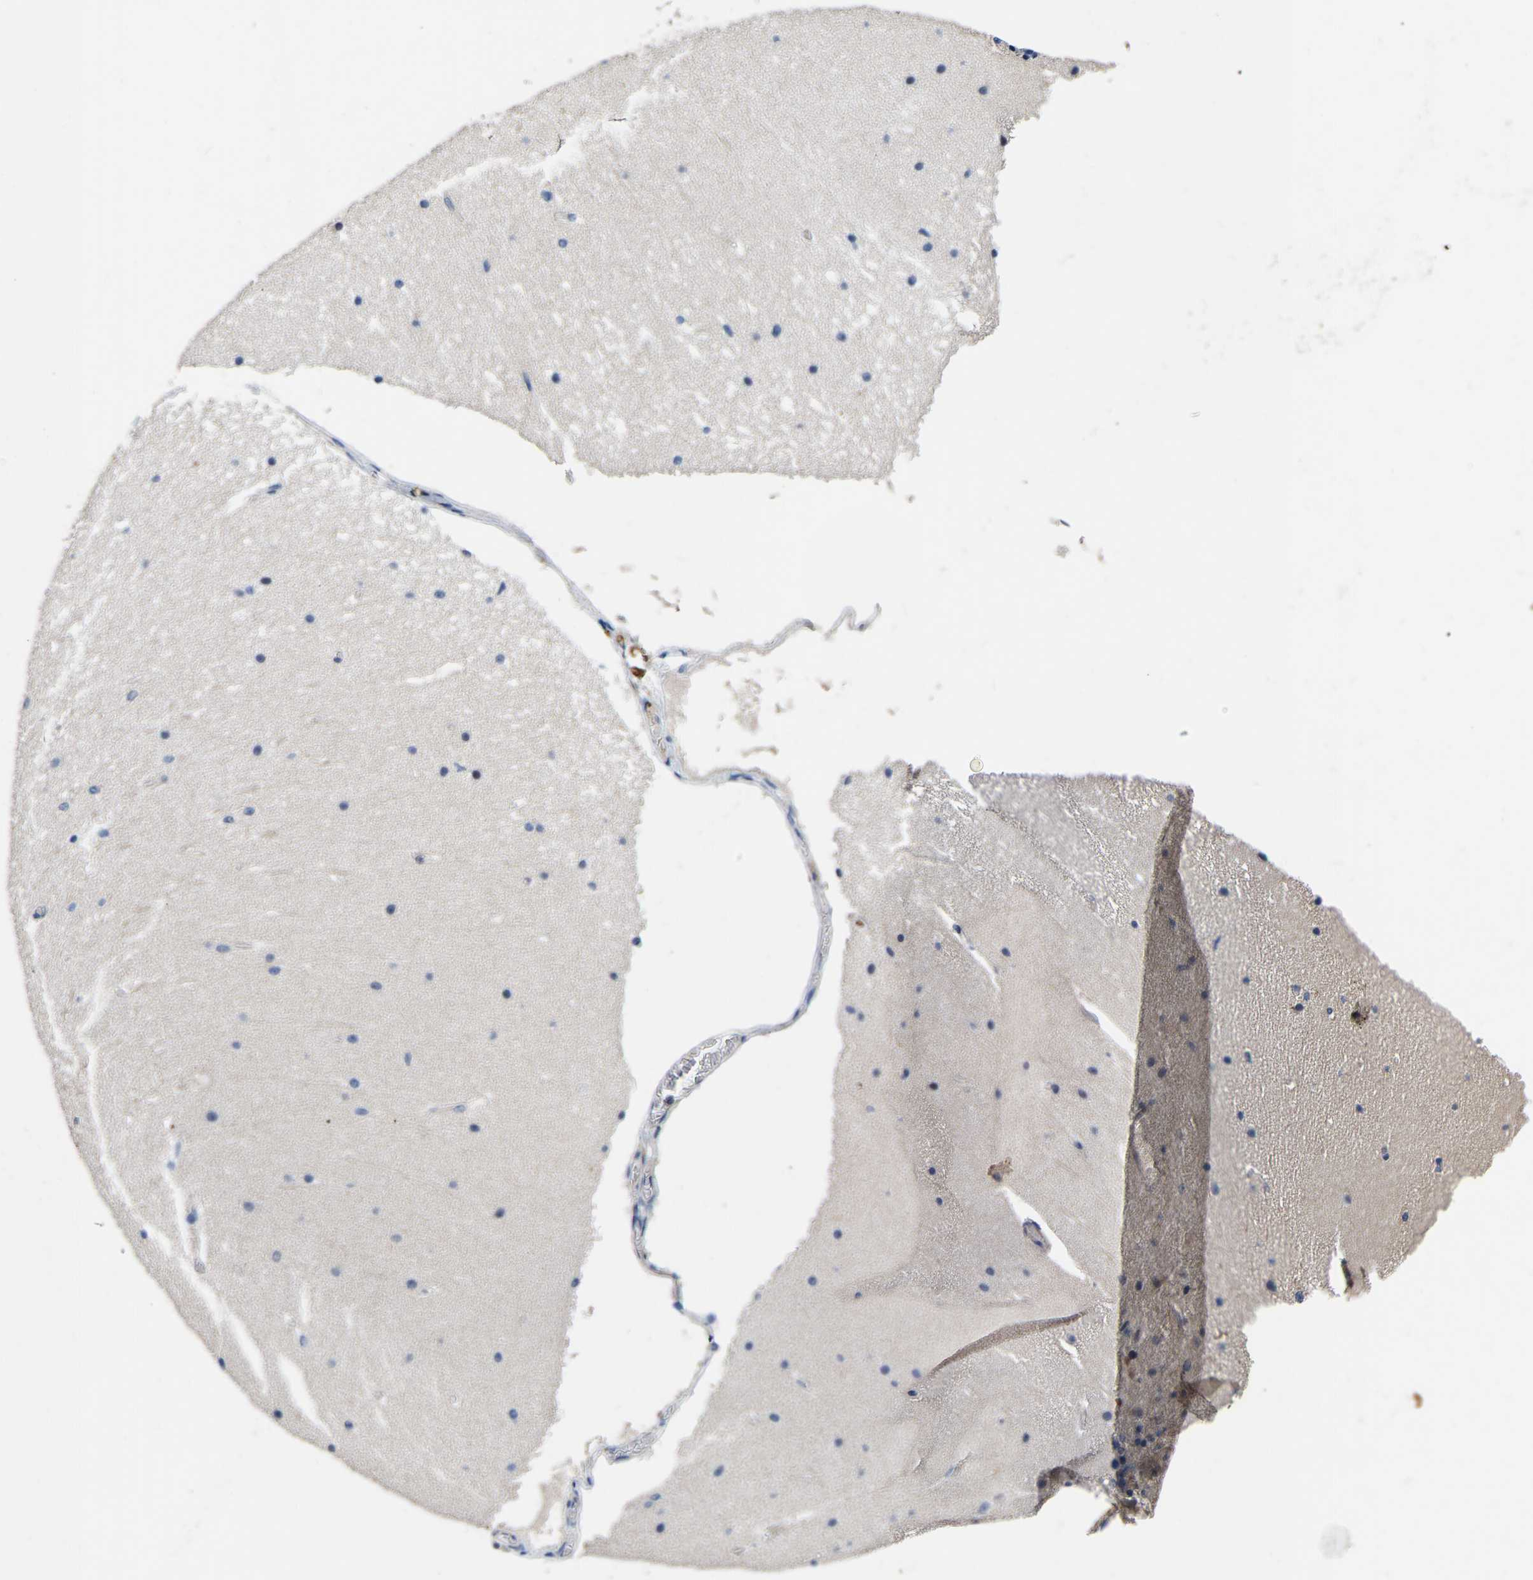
{"staining": {"intensity": "negative", "quantity": "none", "location": "none"}, "tissue": "cerebellum", "cell_type": "Cells in granular layer", "image_type": "normal", "snomed": [{"axis": "morphology", "description": "Normal tissue, NOS"}, {"axis": "topography", "description": "Cerebellum"}], "caption": "Immunohistochemical staining of benign human cerebellum shows no significant staining in cells in granular layer. The staining was performed using DAB to visualize the protein expression in brown, while the nuclei were stained in blue with hematoxylin (Magnification: 20x).", "gene": "RAB27B", "patient": {"sex": "female", "age": 19}}